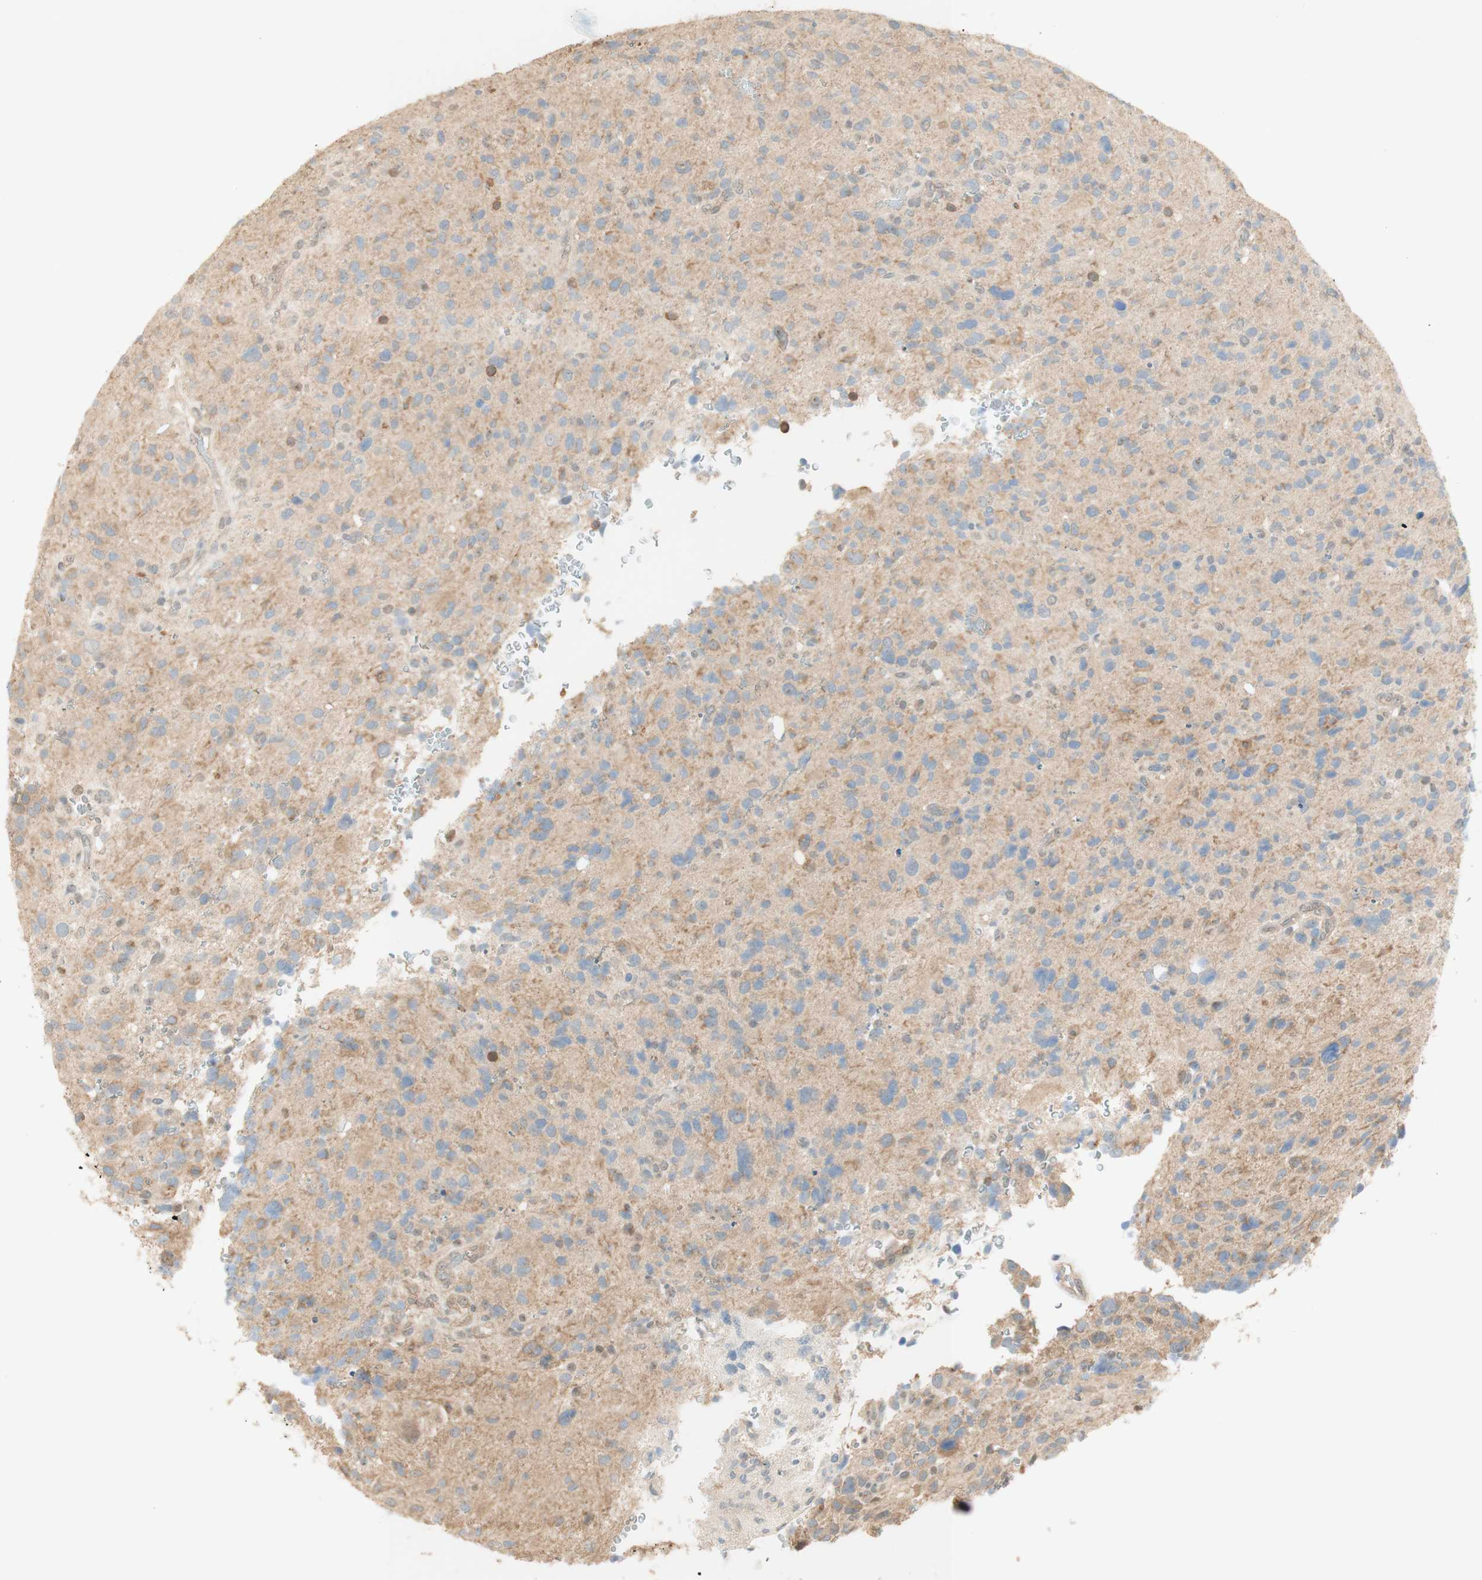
{"staining": {"intensity": "moderate", "quantity": "25%-75%", "location": "cytoplasmic/membranous"}, "tissue": "glioma", "cell_type": "Tumor cells", "image_type": "cancer", "snomed": [{"axis": "morphology", "description": "Glioma, malignant, High grade"}, {"axis": "topography", "description": "Brain"}], "caption": "High-power microscopy captured an immunohistochemistry (IHC) micrograph of glioma, revealing moderate cytoplasmic/membranous positivity in about 25%-75% of tumor cells.", "gene": "SPINT2", "patient": {"sex": "male", "age": 48}}